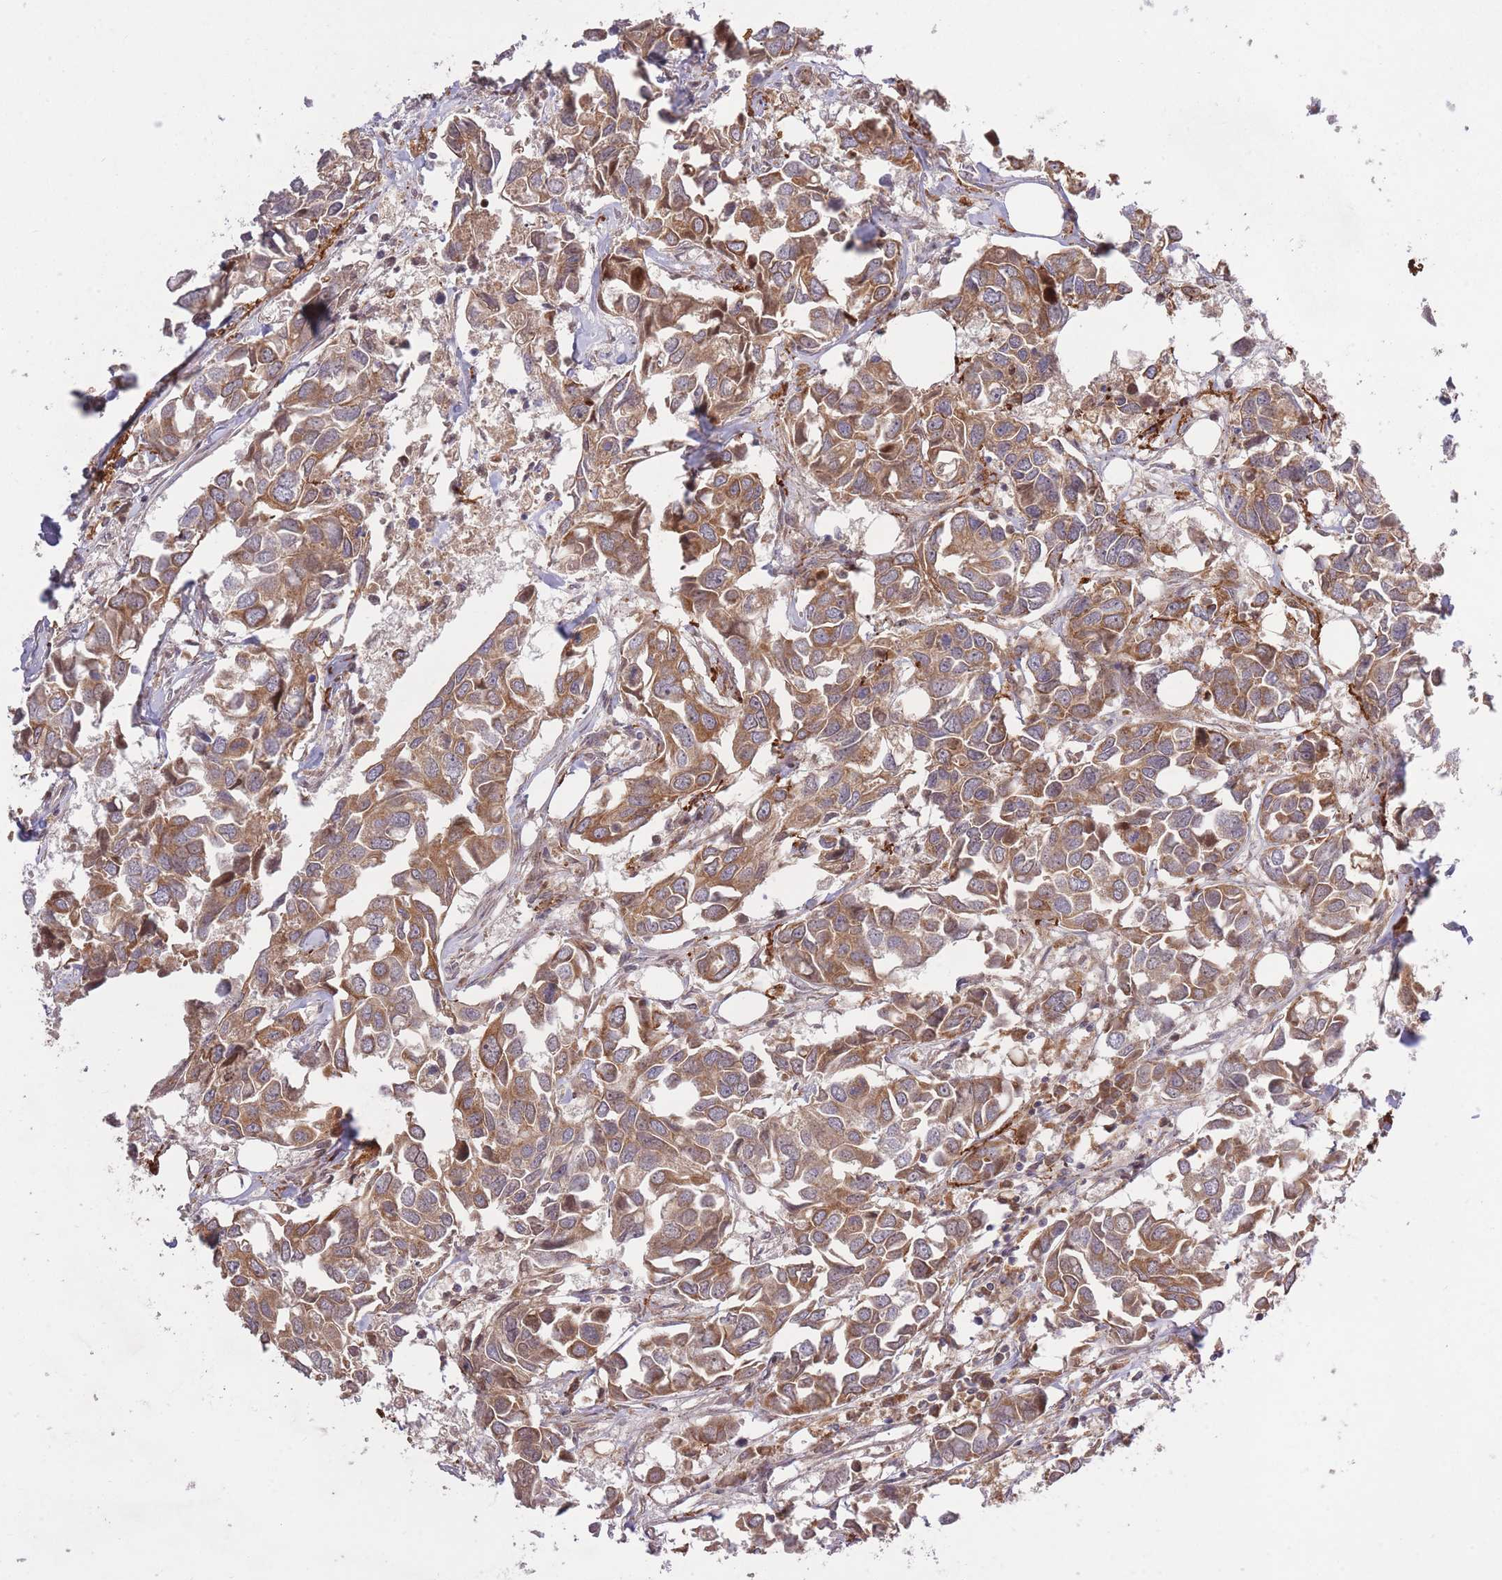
{"staining": {"intensity": "moderate", "quantity": ">75%", "location": "cytoplasmic/membranous"}, "tissue": "breast cancer", "cell_type": "Tumor cells", "image_type": "cancer", "snomed": [{"axis": "morphology", "description": "Duct carcinoma"}, {"axis": "topography", "description": "Breast"}], "caption": "A micrograph of breast cancer stained for a protein shows moderate cytoplasmic/membranous brown staining in tumor cells.", "gene": "ZNF391", "patient": {"sex": "female", "age": 83}}